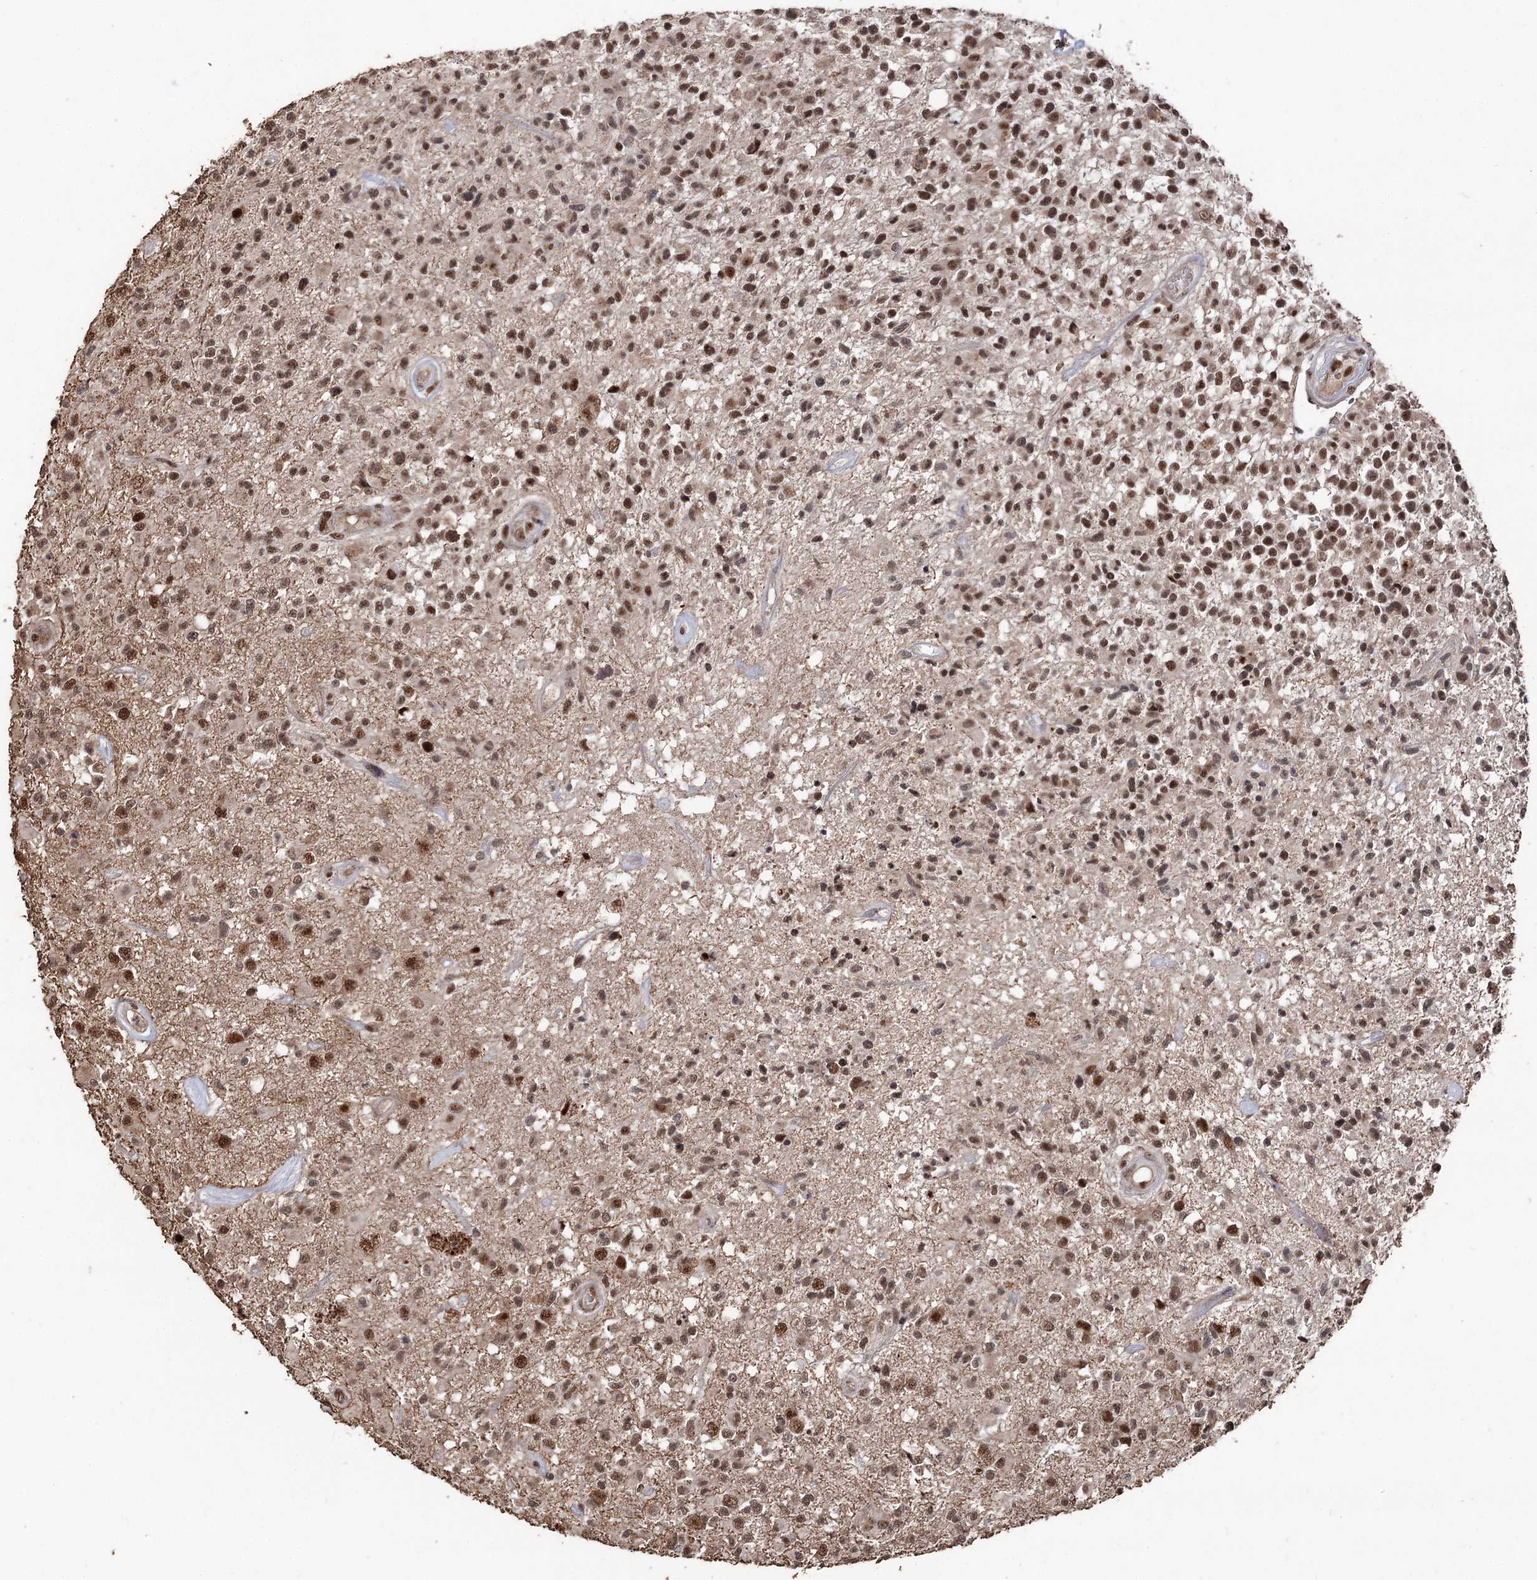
{"staining": {"intensity": "moderate", "quantity": ">75%", "location": "nuclear"}, "tissue": "glioma", "cell_type": "Tumor cells", "image_type": "cancer", "snomed": [{"axis": "morphology", "description": "Glioma, malignant, High grade"}, {"axis": "morphology", "description": "Glioblastoma, NOS"}, {"axis": "topography", "description": "Brain"}], "caption": "Protein staining of glioma tissue shows moderate nuclear staining in about >75% of tumor cells. Nuclei are stained in blue.", "gene": "U2SURP", "patient": {"sex": "male", "age": 60}}